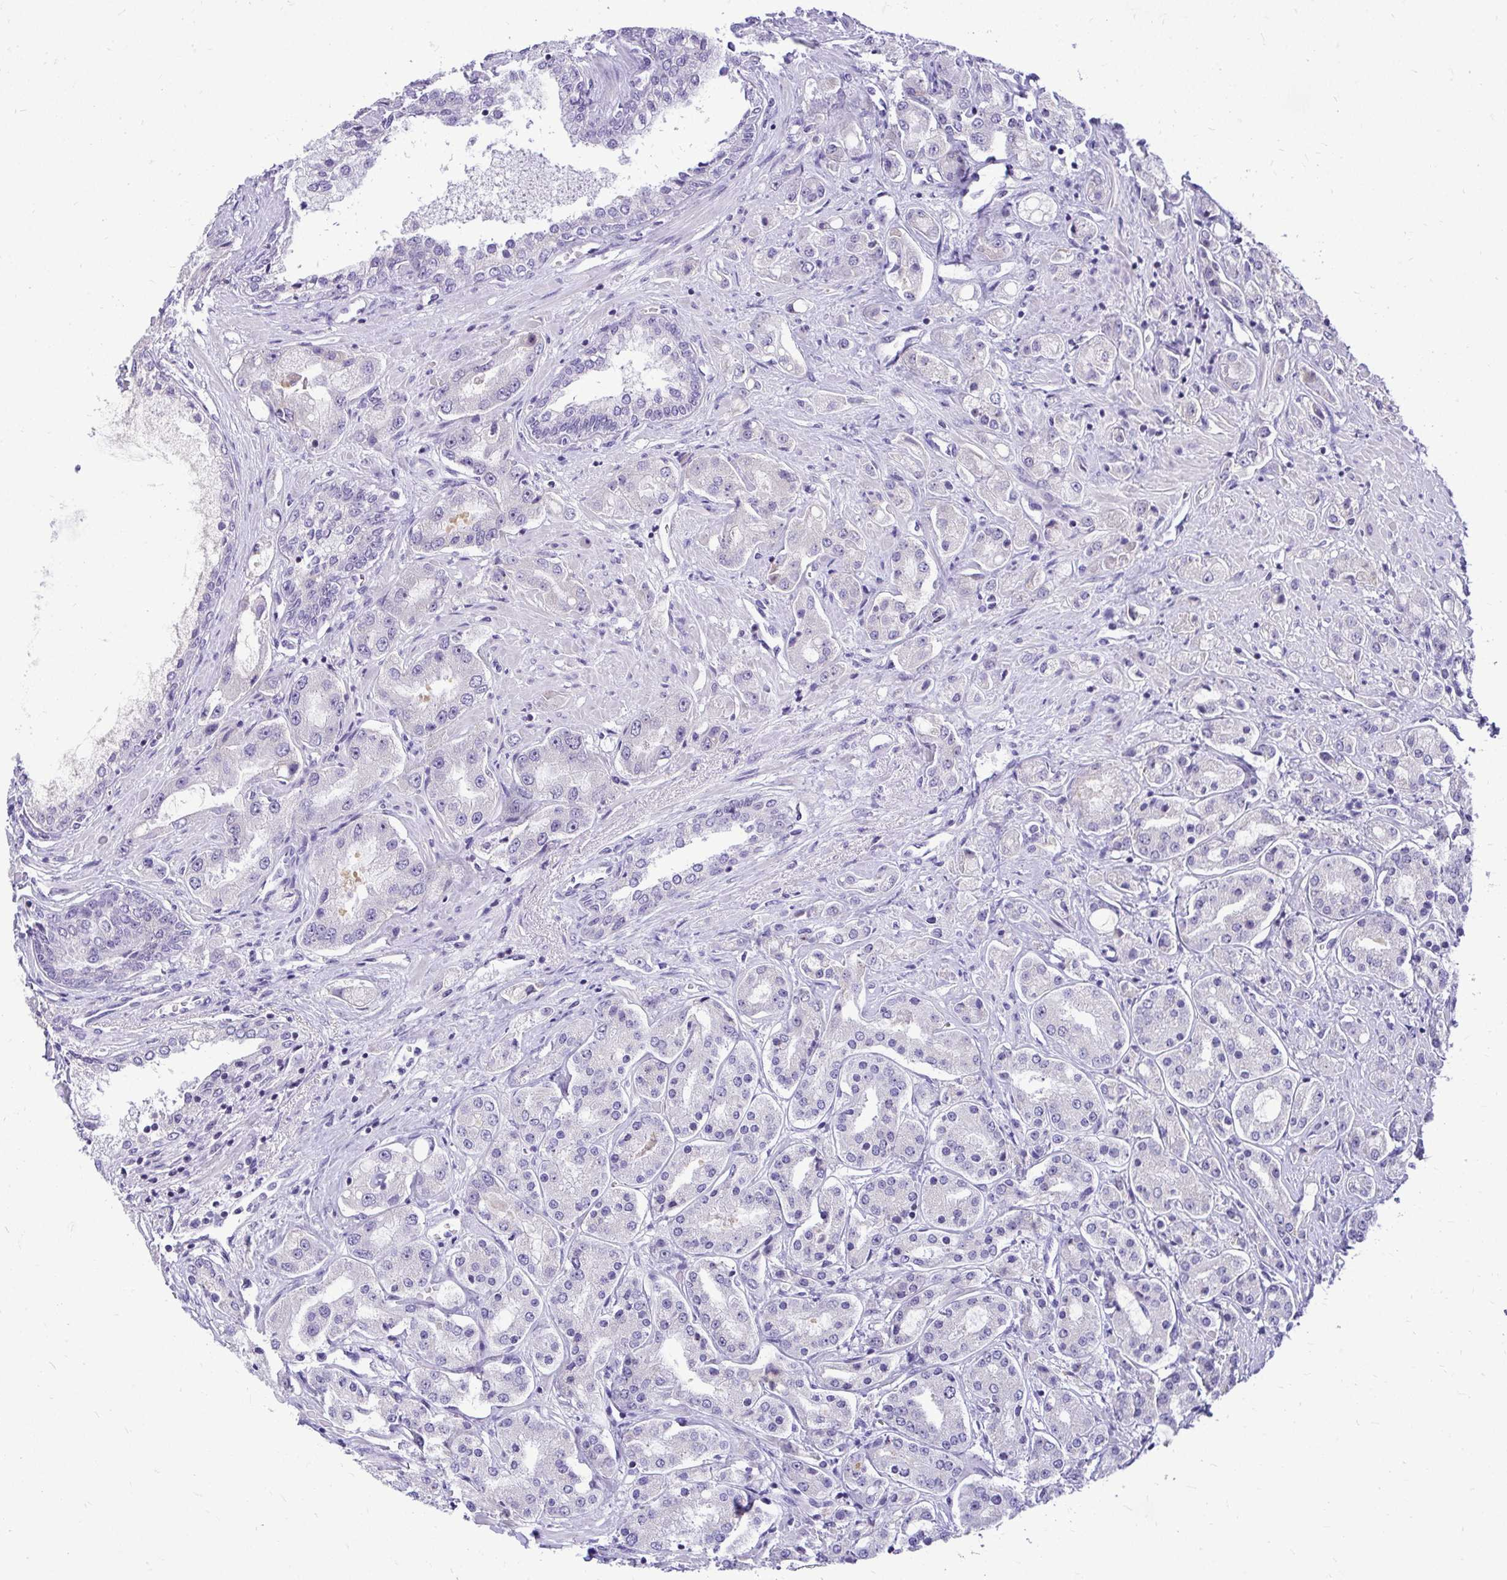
{"staining": {"intensity": "negative", "quantity": "none", "location": "none"}, "tissue": "prostate cancer", "cell_type": "Tumor cells", "image_type": "cancer", "snomed": [{"axis": "morphology", "description": "Adenocarcinoma, High grade"}, {"axis": "topography", "description": "Prostate"}], "caption": "Prostate high-grade adenocarcinoma was stained to show a protein in brown. There is no significant staining in tumor cells.", "gene": "NIFK", "patient": {"sex": "male", "age": 67}}